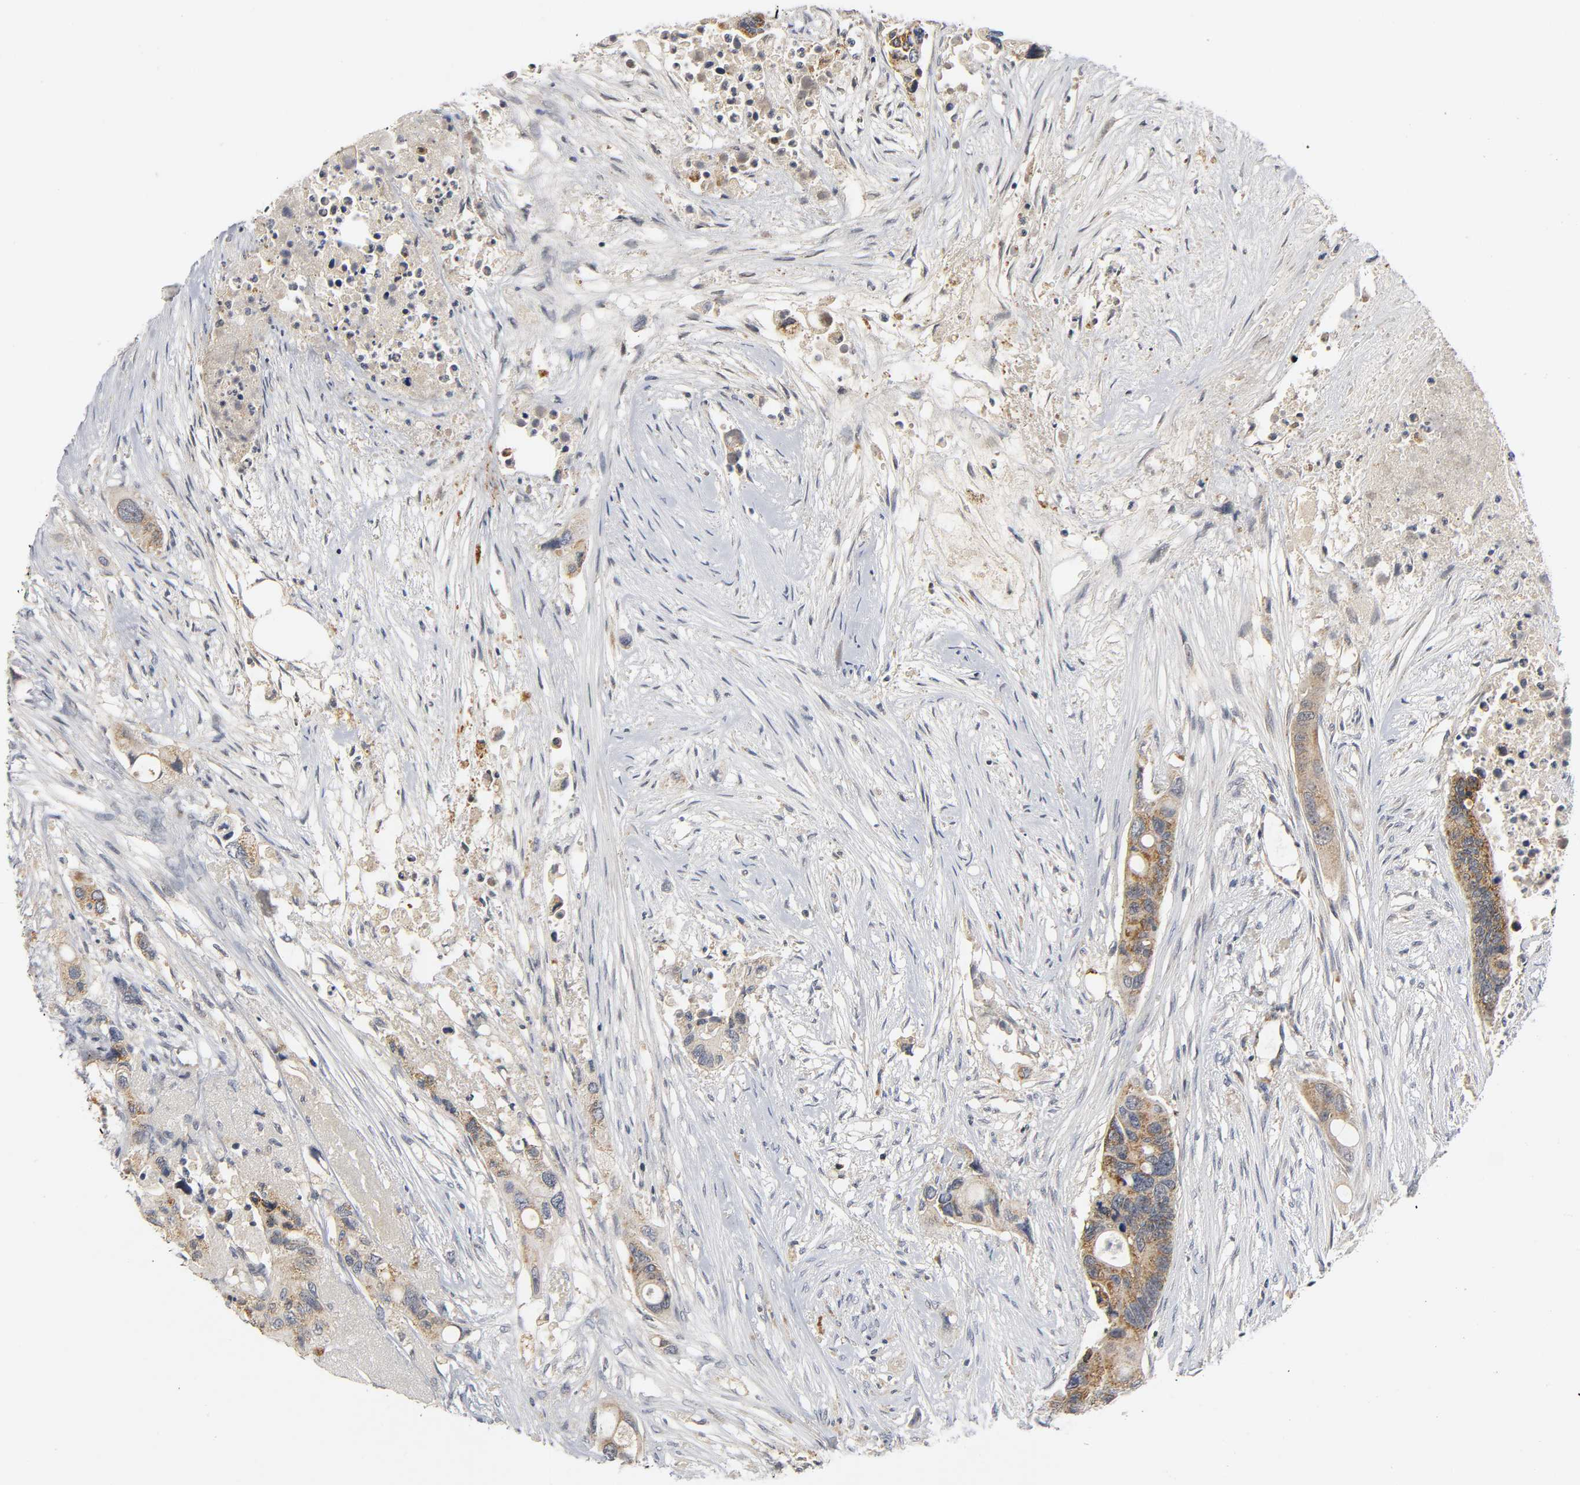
{"staining": {"intensity": "moderate", "quantity": ">75%", "location": "cytoplasmic/membranous"}, "tissue": "colorectal cancer", "cell_type": "Tumor cells", "image_type": "cancer", "snomed": [{"axis": "morphology", "description": "Adenocarcinoma, NOS"}, {"axis": "topography", "description": "Colon"}], "caption": "Immunohistochemistry (IHC) histopathology image of human adenocarcinoma (colorectal) stained for a protein (brown), which demonstrates medium levels of moderate cytoplasmic/membranous positivity in about >75% of tumor cells.", "gene": "NRP1", "patient": {"sex": "female", "age": 57}}